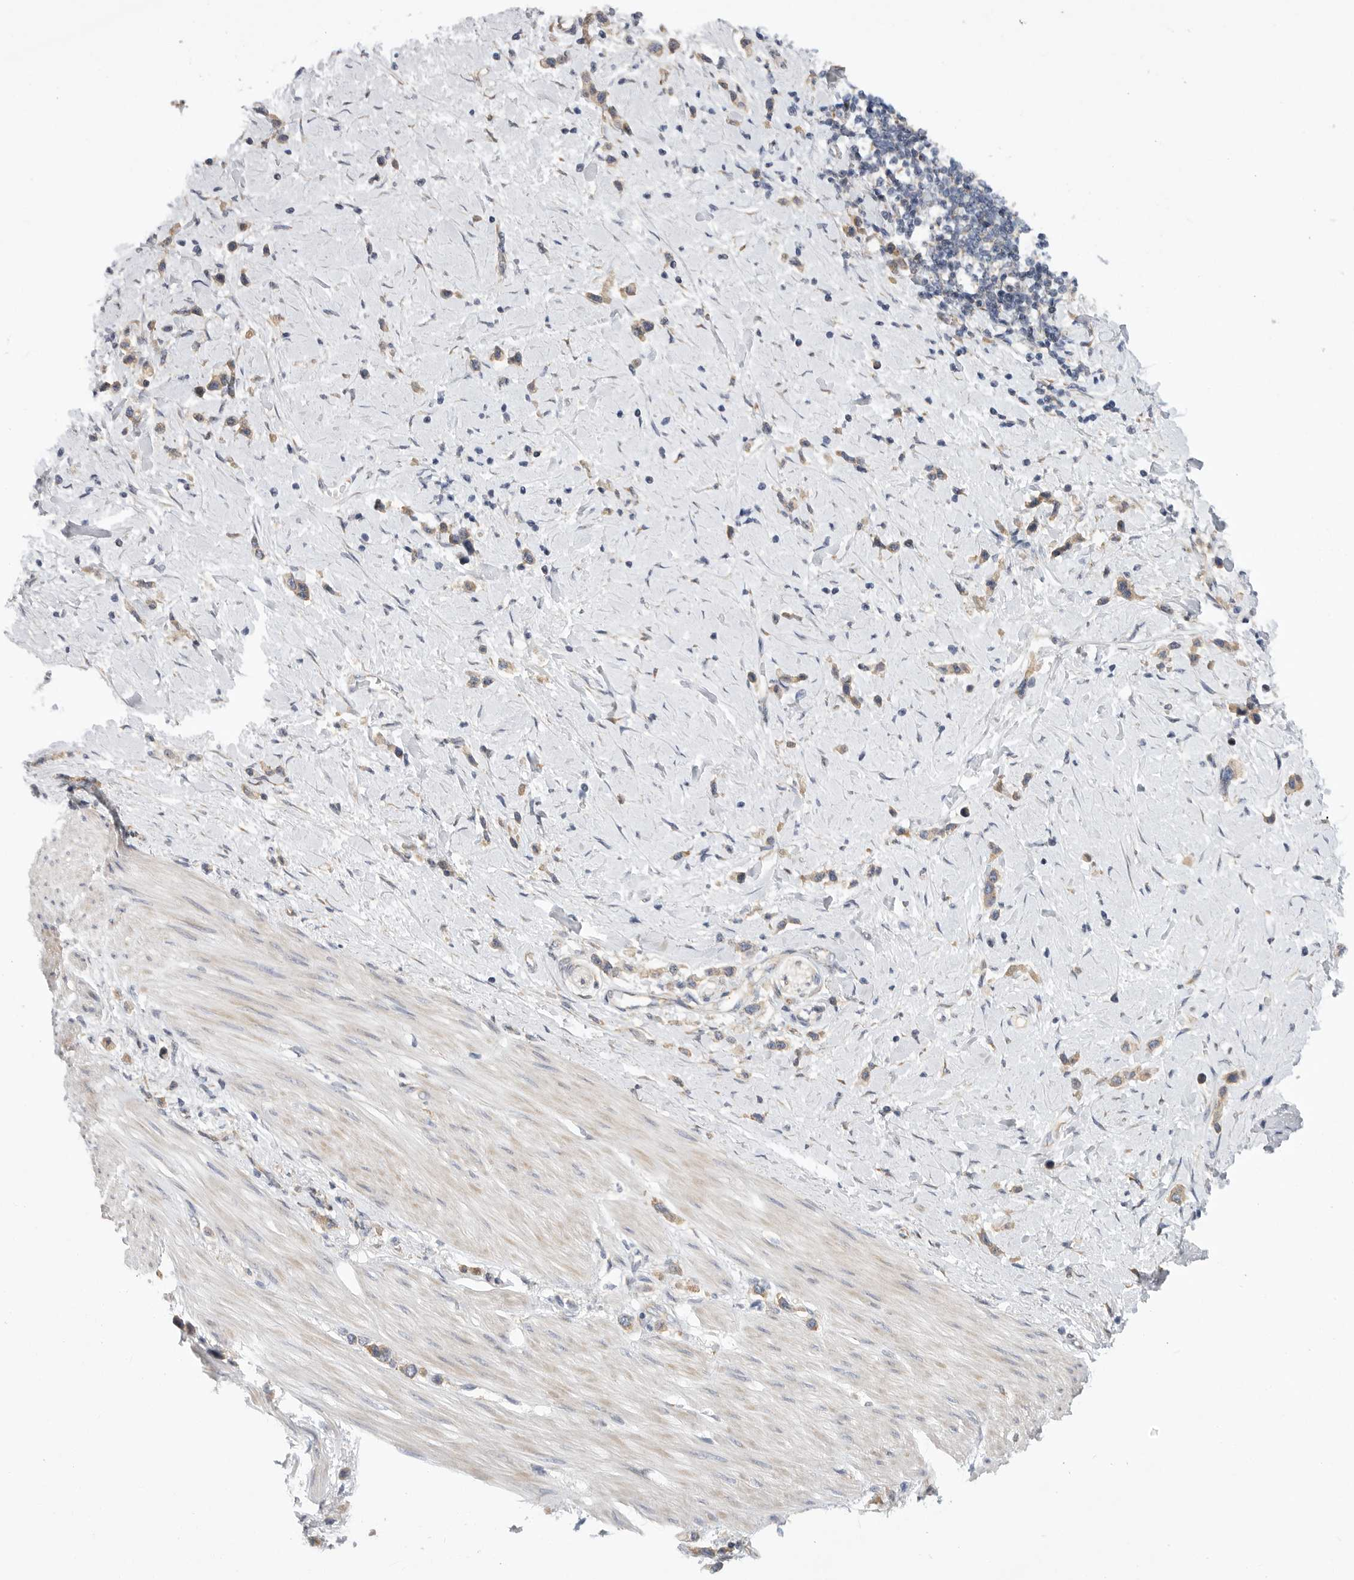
{"staining": {"intensity": "weak", "quantity": ">75%", "location": "cytoplasmic/membranous"}, "tissue": "stomach cancer", "cell_type": "Tumor cells", "image_type": "cancer", "snomed": [{"axis": "morphology", "description": "Adenocarcinoma, NOS"}, {"axis": "topography", "description": "Stomach"}], "caption": "Protein staining of stomach cancer tissue shows weak cytoplasmic/membranous staining in about >75% of tumor cells.", "gene": "FBXO43", "patient": {"sex": "female", "age": 65}}